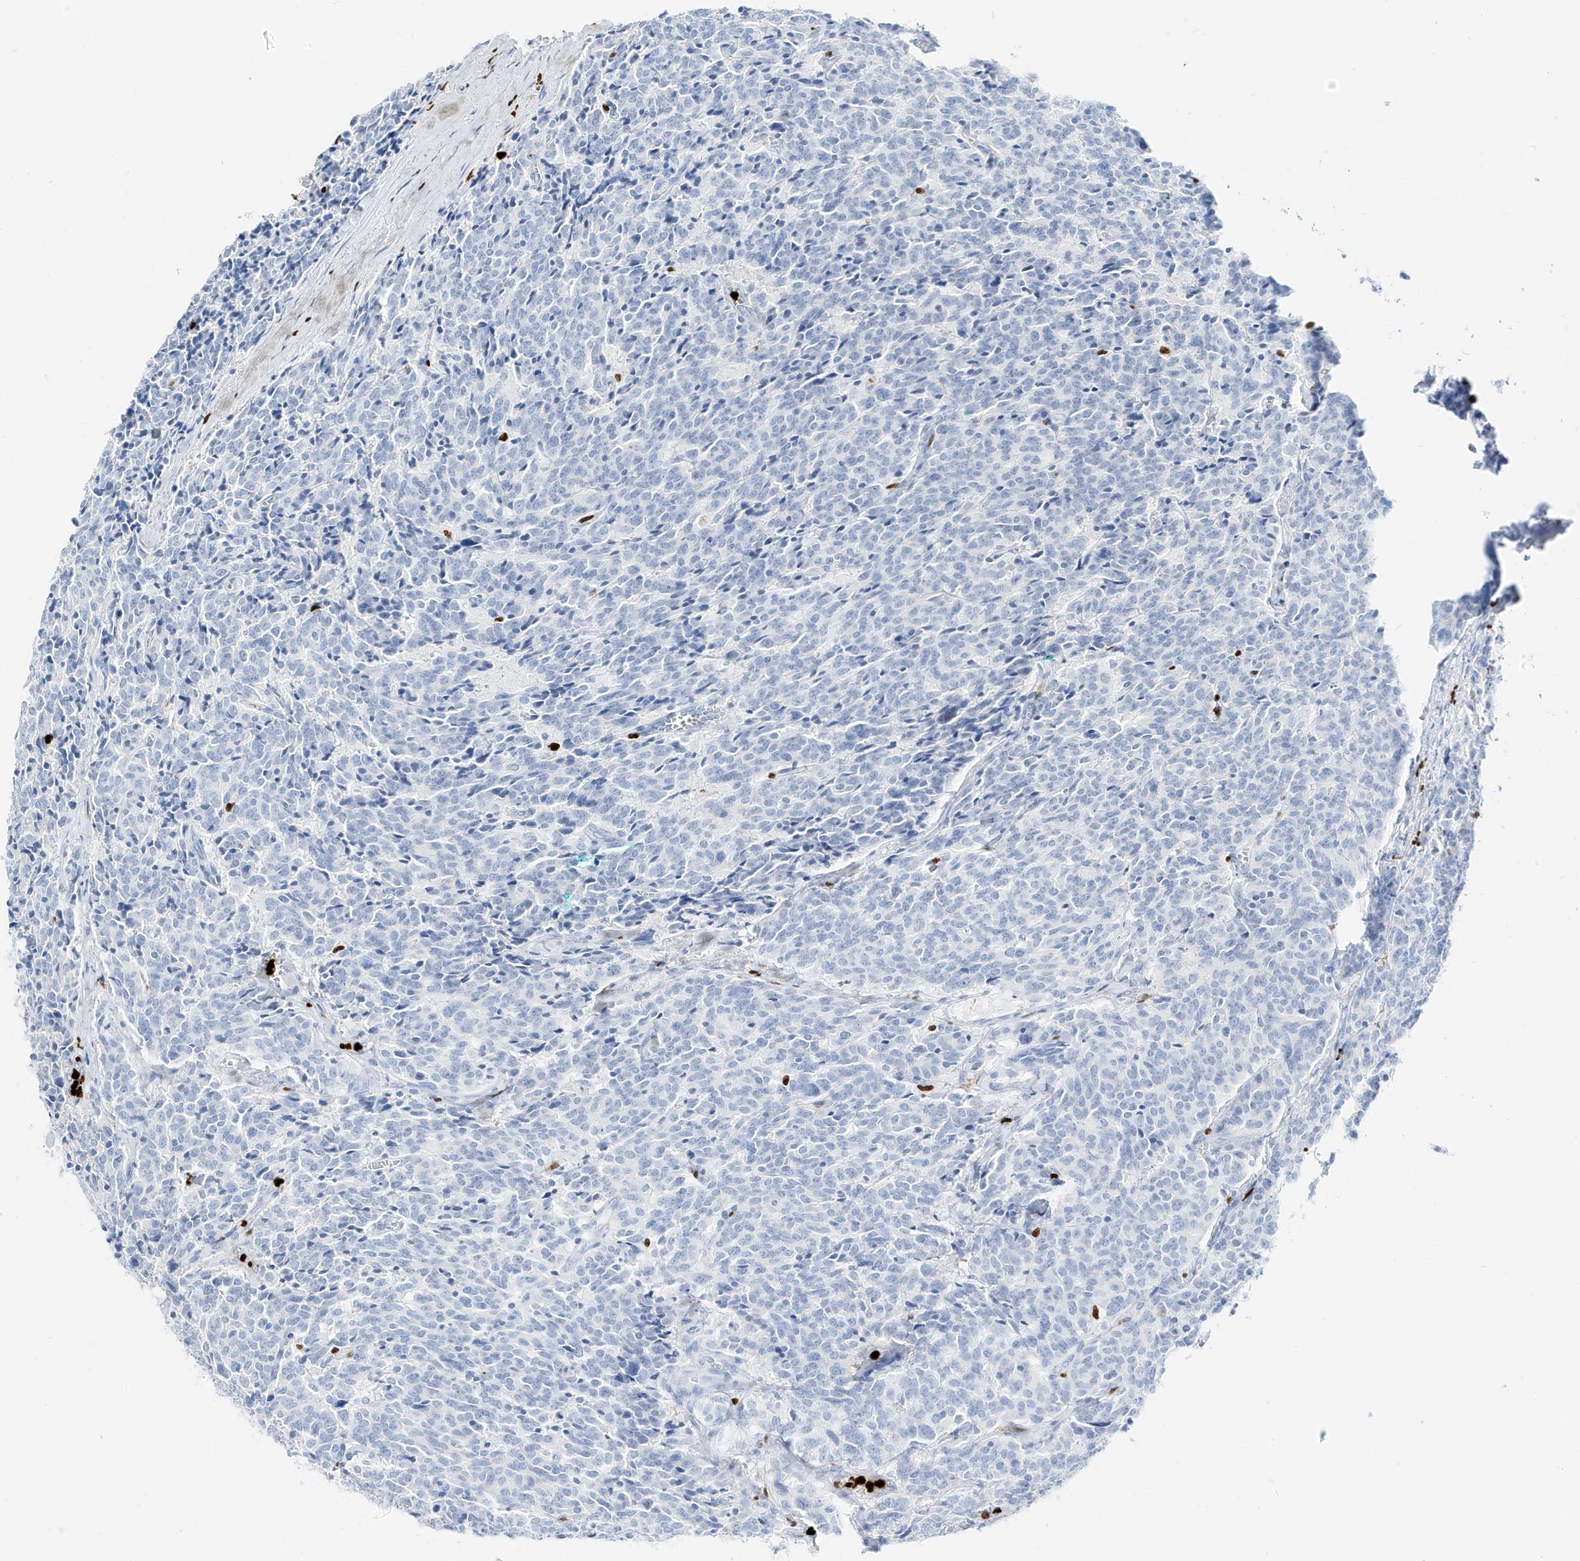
{"staining": {"intensity": "negative", "quantity": "none", "location": "none"}, "tissue": "carcinoid", "cell_type": "Tumor cells", "image_type": "cancer", "snomed": [{"axis": "morphology", "description": "Carcinoid, malignant, NOS"}, {"axis": "topography", "description": "Lung"}], "caption": "Carcinoid (malignant) was stained to show a protein in brown. There is no significant expression in tumor cells. (DAB IHC, high magnification).", "gene": "MNDA", "patient": {"sex": "female", "age": 46}}